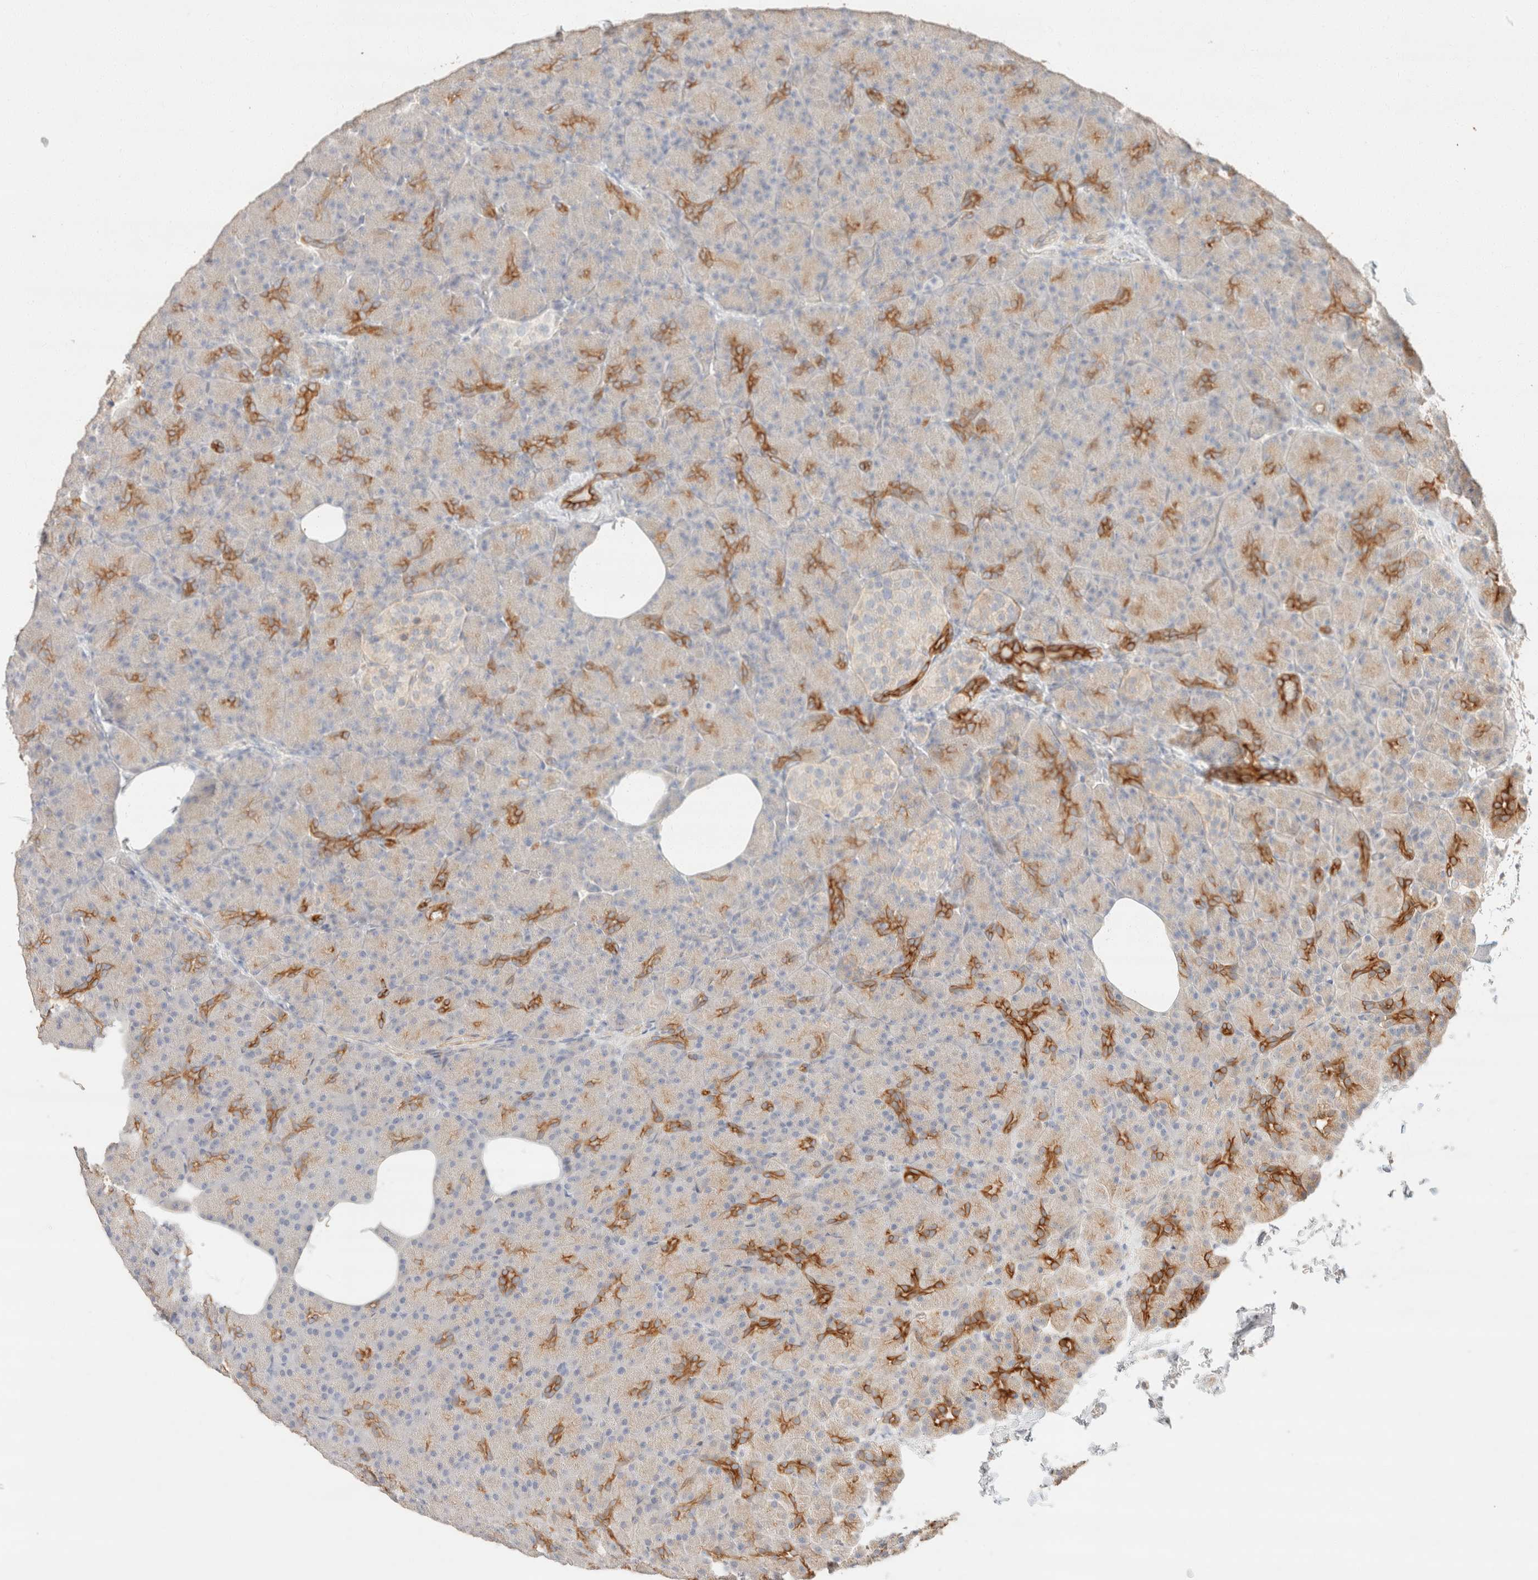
{"staining": {"intensity": "strong", "quantity": "<25%", "location": "cytoplasmic/membranous"}, "tissue": "pancreas", "cell_type": "Exocrine glandular cells", "image_type": "normal", "snomed": [{"axis": "morphology", "description": "Normal tissue, NOS"}, {"axis": "topography", "description": "Pancreas"}], "caption": "Strong cytoplasmic/membranous staining for a protein is present in about <25% of exocrine glandular cells of benign pancreas using IHC.", "gene": "CSNK1E", "patient": {"sex": "female", "age": 43}}